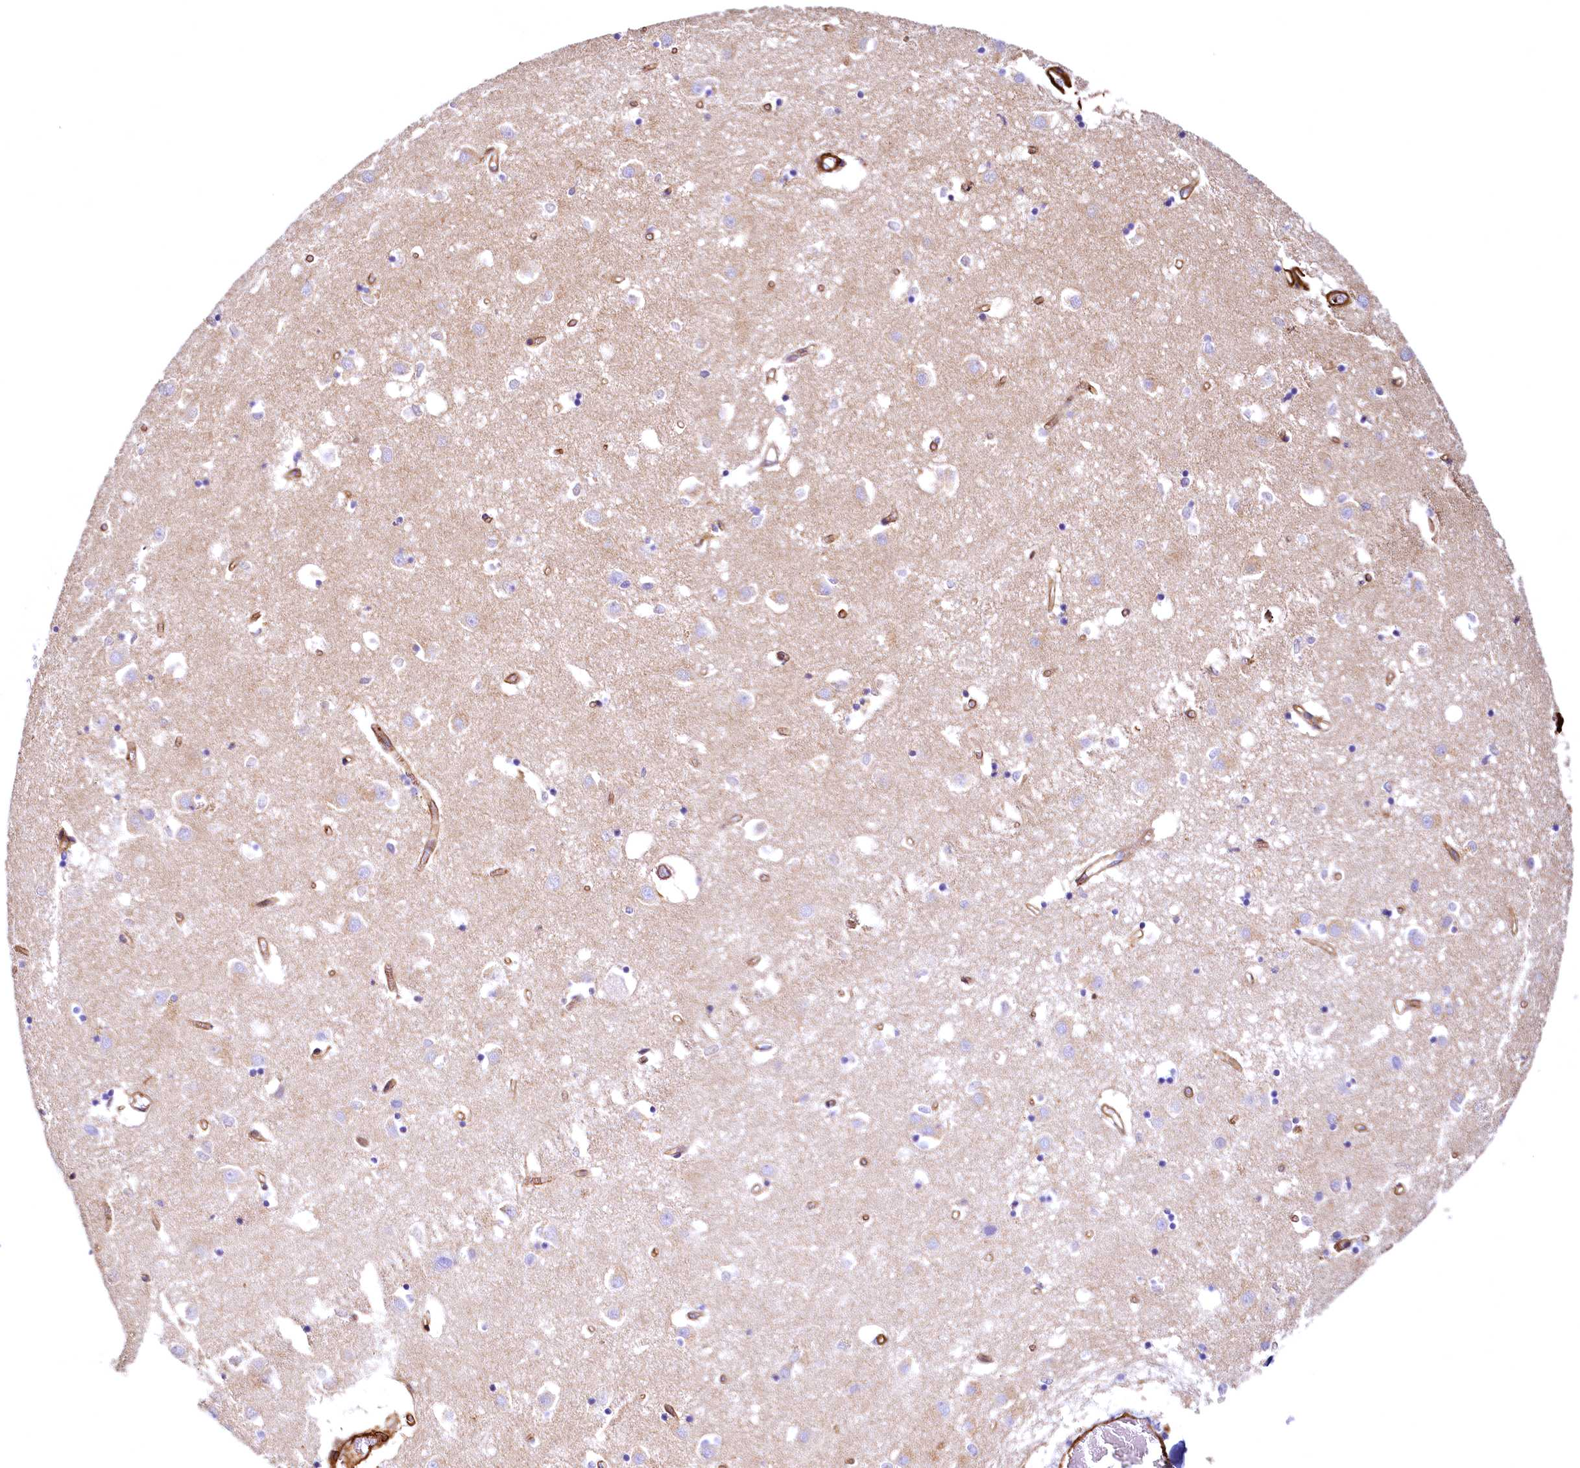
{"staining": {"intensity": "weak", "quantity": "<25%", "location": "cytoplasmic/membranous"}, "tissue": "caudate", "cell_type": "Glial cells", "image_type": "normal", "snomed": [{"axis": "morphology", "description": "Normal tissue, NOS"}, {"axis": "topography", "description": "Lateral ventricle wall"}], "caption": "The micrograph demonstrates no significant staining in glial cells of caudate.", "gene": "THBS1", "patient": {"sex": "male", "age": 70}}